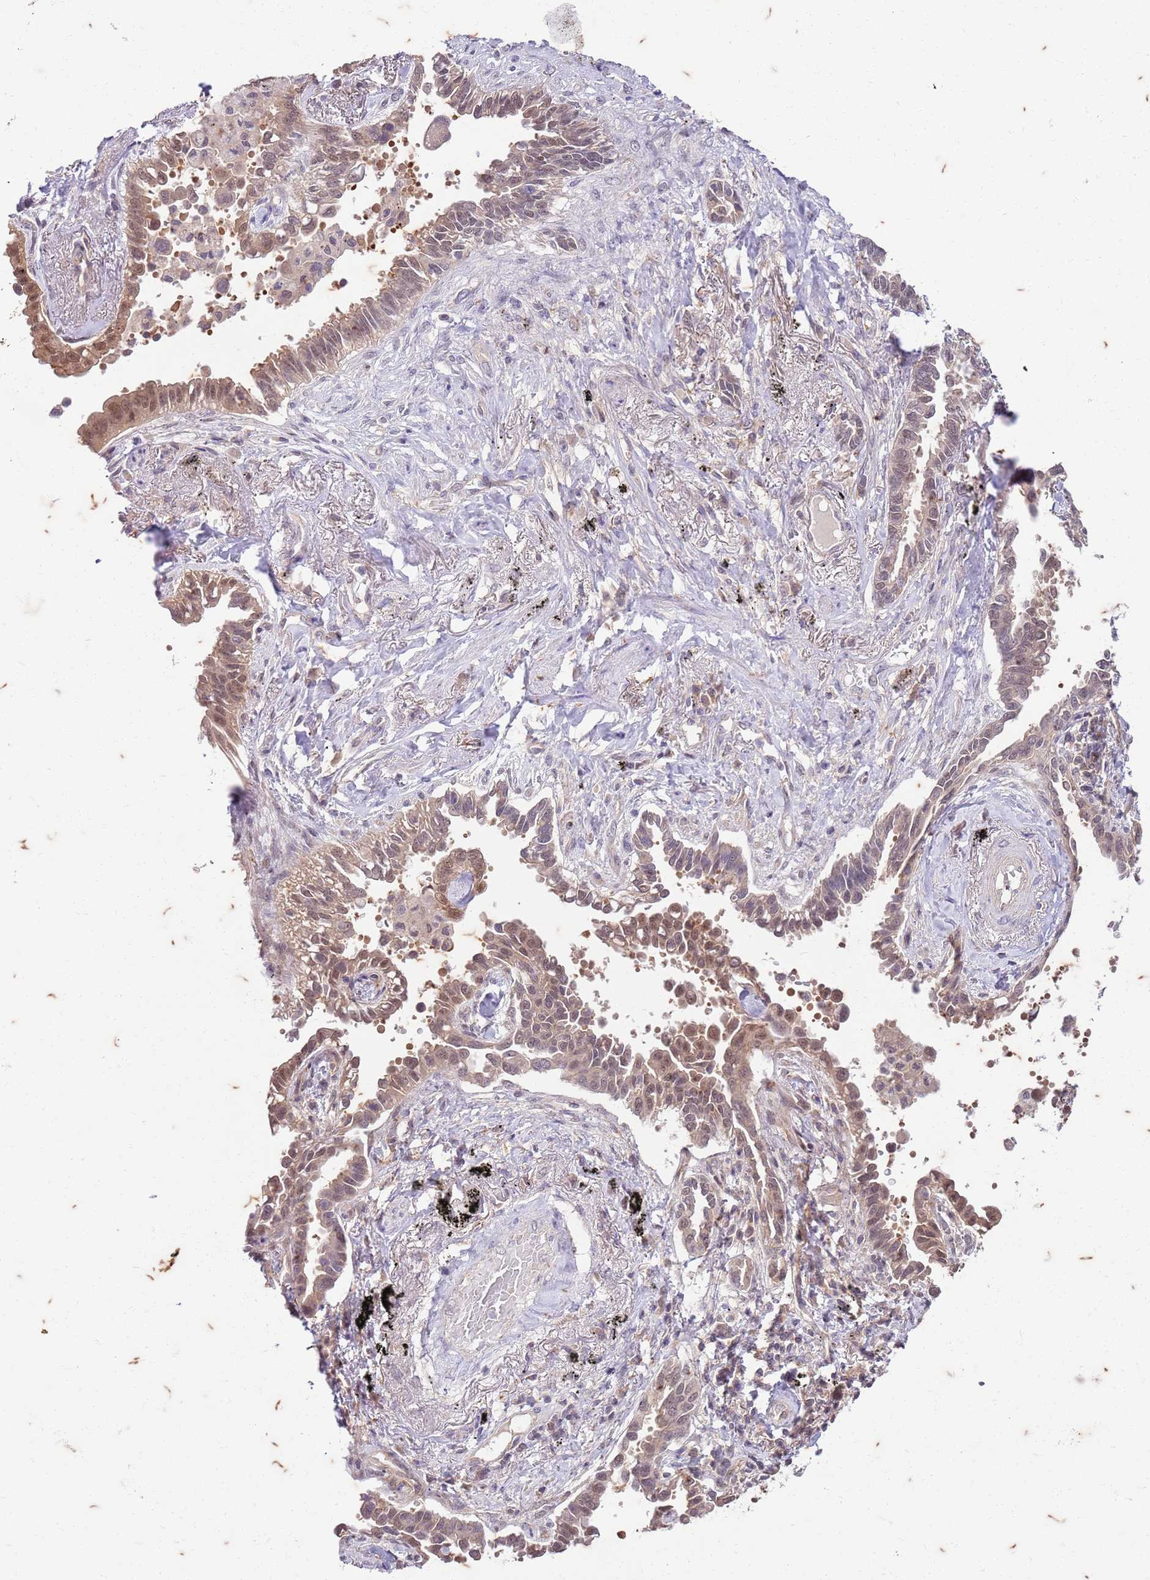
{"staining": {"intensity": "moderate", "quantity": ">75%", "location": "cytoplasmic/membranous,nuclear"}, "tissue": "lung cancer", "cell_type": "Tumor cells", "image_type": "cancer", "snomed": [{"axis": "morphology", "description": "Adenocarcinoma, NOS"}, {"axis": "topography", "description": "Lung"}], "caption": "There is medium levels of moderate cytoplasmic/membranous and nuclear positivity in tumor cells of lung cancer (adenocarcinoma), as demonstrated by immunohistochemical staining (brown color).", "gene": "RAPGEF3", "patient": {"sex": "male", "age": 67}}